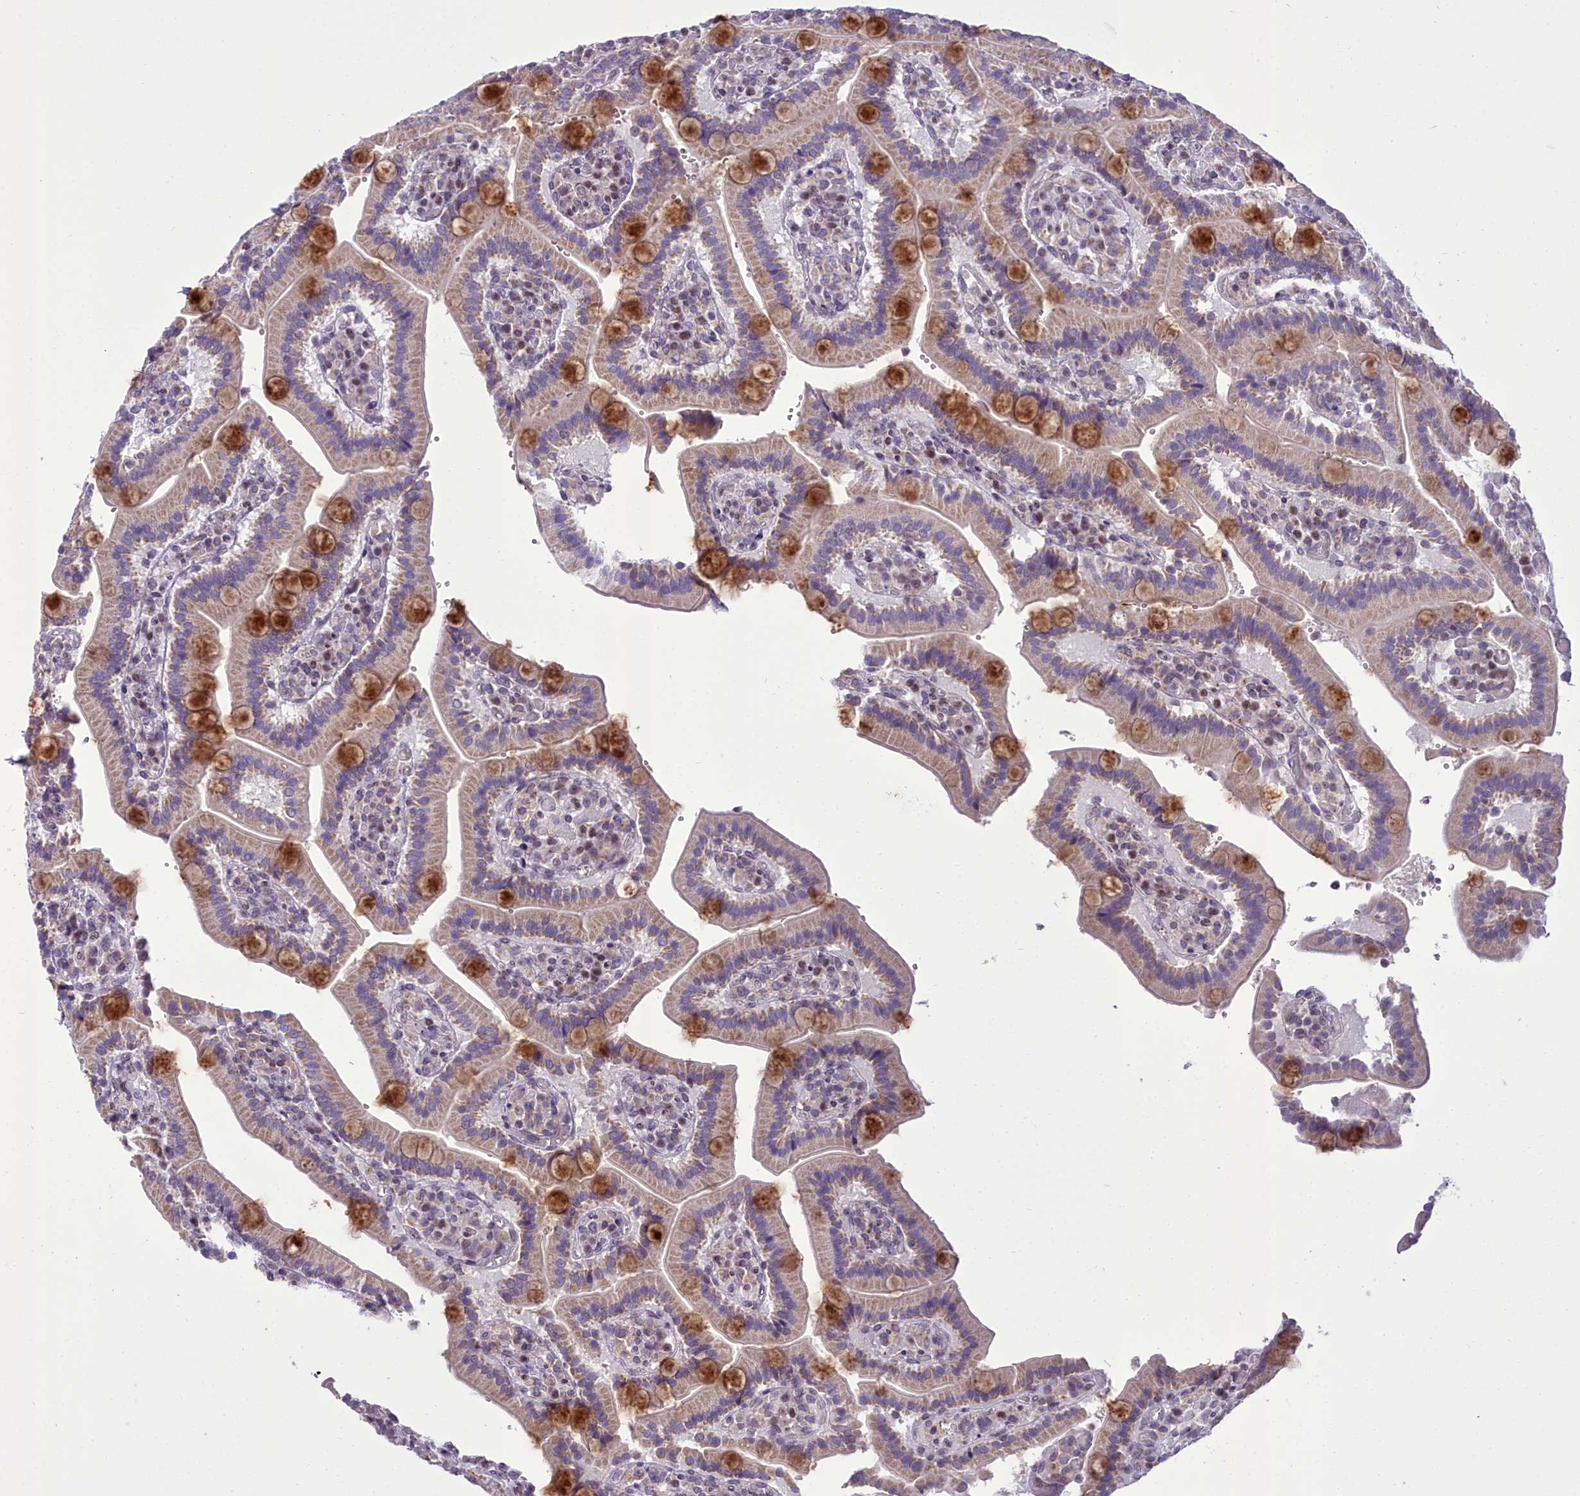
{"staining": {"intensity": "strong", "quantity": "<25%", "location": "cytoplasmic/membranous"}, "tissue": "duodenum", "cell_type": "Glandular cells", "image_type": "normal", "snomed": [{"axis": "morphology", "description": "Normal tissue, NOS"}, {"axis": "topography", "description": "Duodenum"}], "caption": "Duodenum stained with immunohistochemistry (IHC) exhibits strong cytoplasmic/membranous positivity in about <25% of glandular cells. (DAB (3,3'-diaminobenzidine) = brown stain, brightfield microscopy at high magnification).", "gene": "B9D2", "patient": {"sex": "female", "age": 62}}